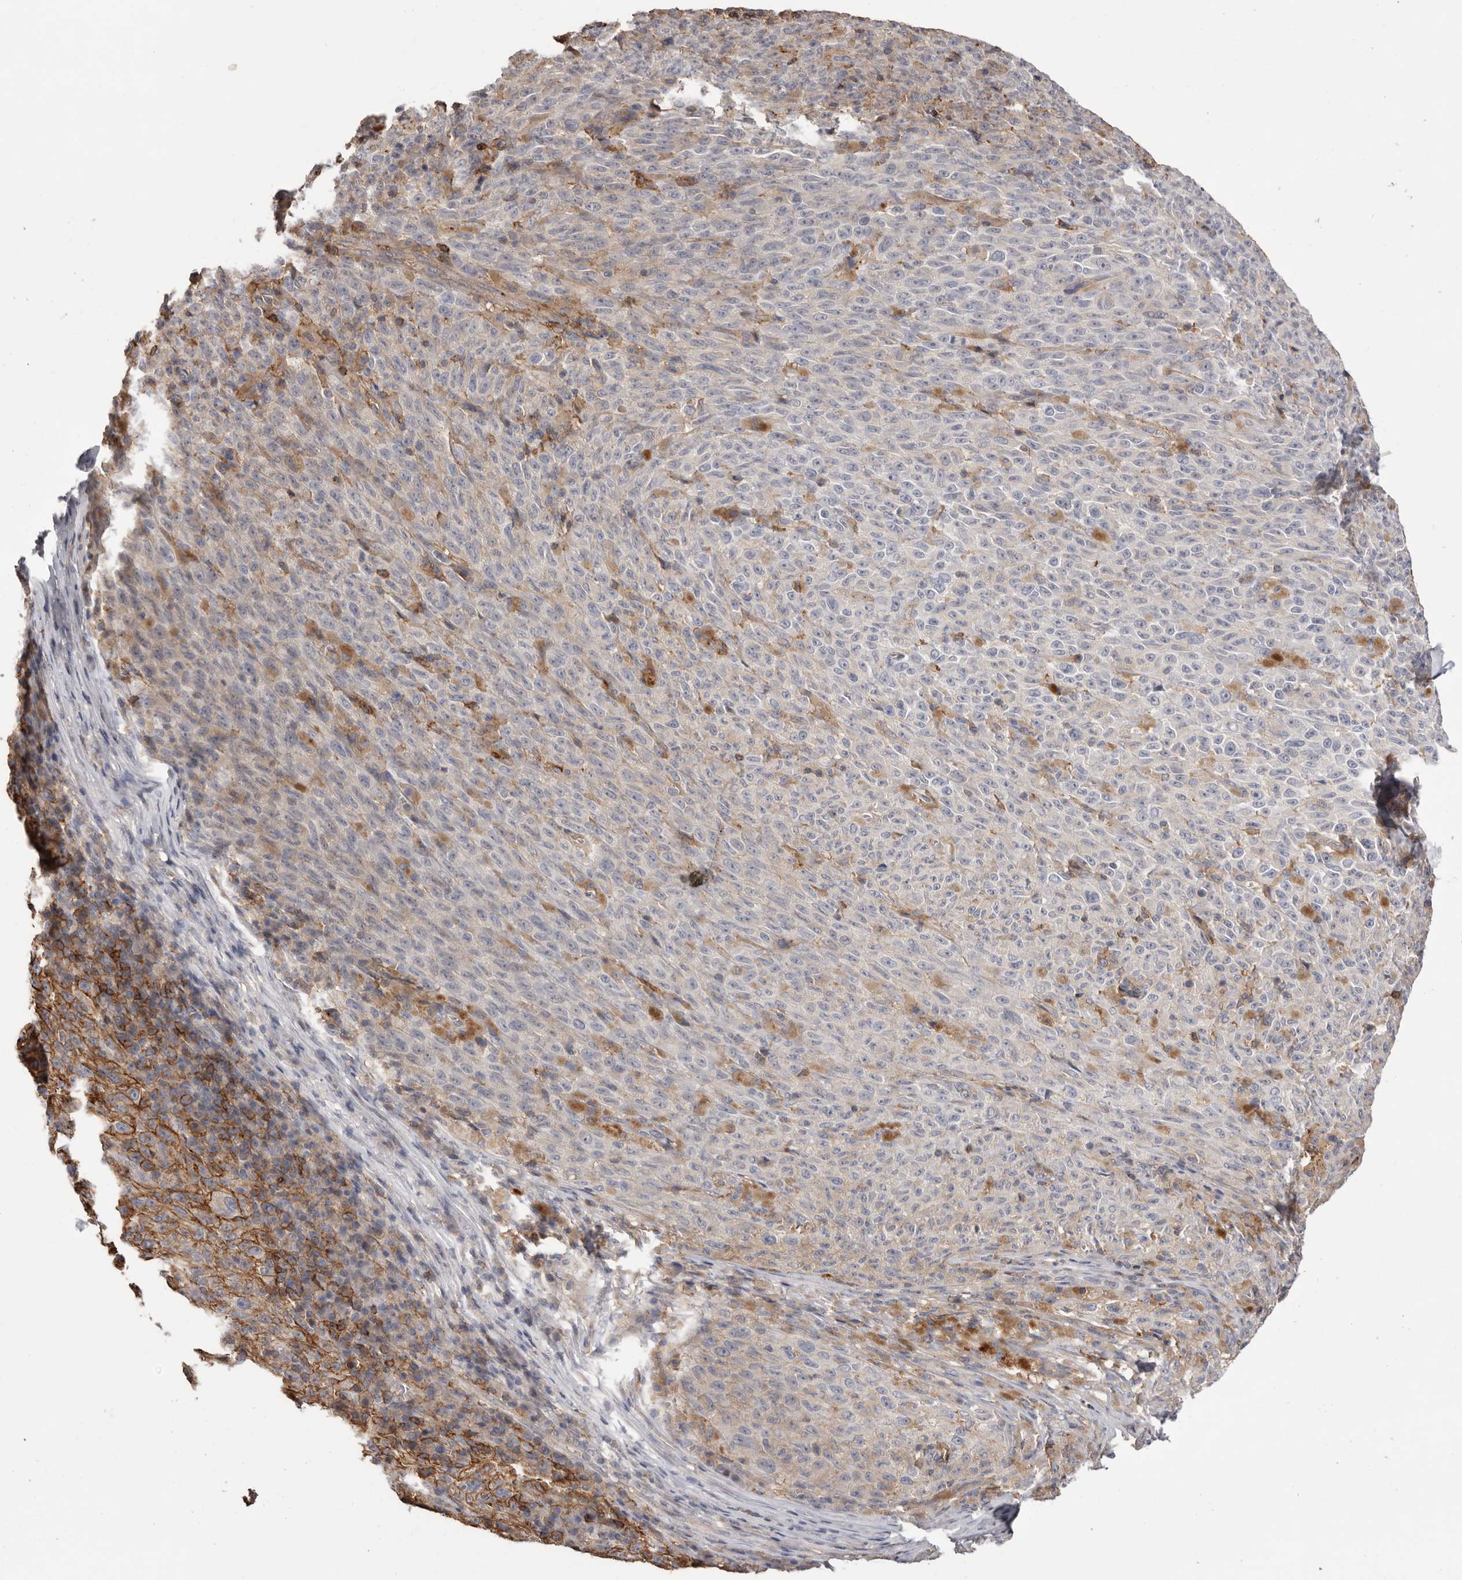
{"staining": {"intensity": "moderate", "quantity": "<25%", "location": "cytoplasmic/membranous"}, "tissue": "melanoma", "cell_type": "Tumor cells", "image_type": "cancer", "snomed": [{"axis": "morphology", "description": "Malignant melanoma, NOS"}, {"axis": "topography", "description": "Skin"}], "caption": "Moderate cytoplasmic/membranous expression for a protein is seen in approximately <25% of tumor cells of melanoma using immunohistochemistry.", "gene": "MMACHC", "patient": {"sex": "female", "age": 82}}